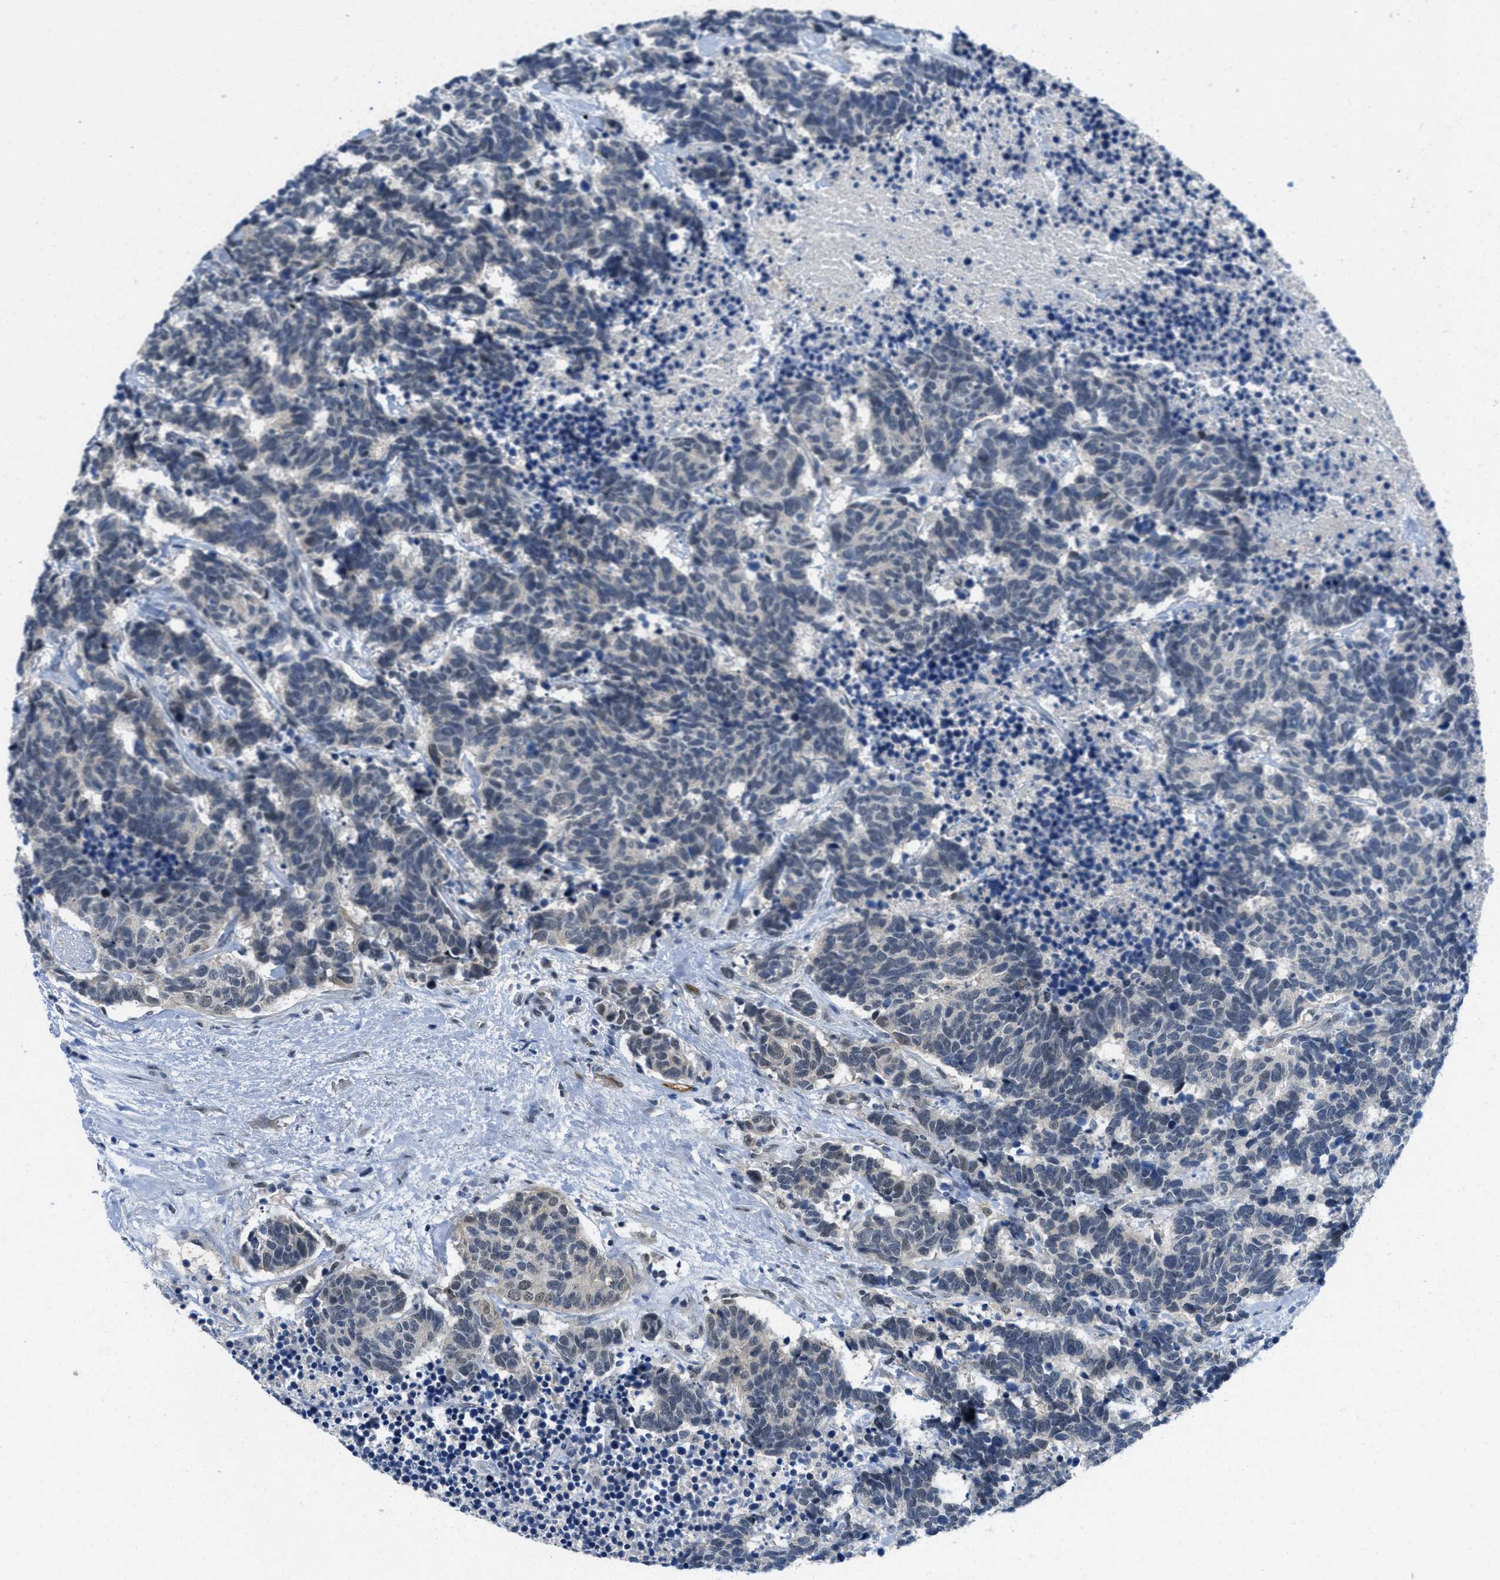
{"staining": {"intensity": "negative", "quantity": "none", "location": "none"}, "tissue": "carcinoid", "cell_type": "Tumor cells", "image_type": "cancer", "snomed": [{"axis": "morphology", "description": "Carcinoma, NOS"}, {"axis": "morphology", "description": "Carcinoid, malignant, NOS"}, {"axis": "topography", "description": "Urinary bladder"}], "caption": "High magnification brightfield microscopy of carcinoma stained with DAB (3,3'-diaminobenzidine) (brown) and counterstained with hematoxylin (blue): tumor cells show no significant positivity. (Immunohistochemistry (ihc), brightfield microscopy, high magnification).", "gene": "SLCO2A1", "patient": {"sex": "male", "age": 57}}